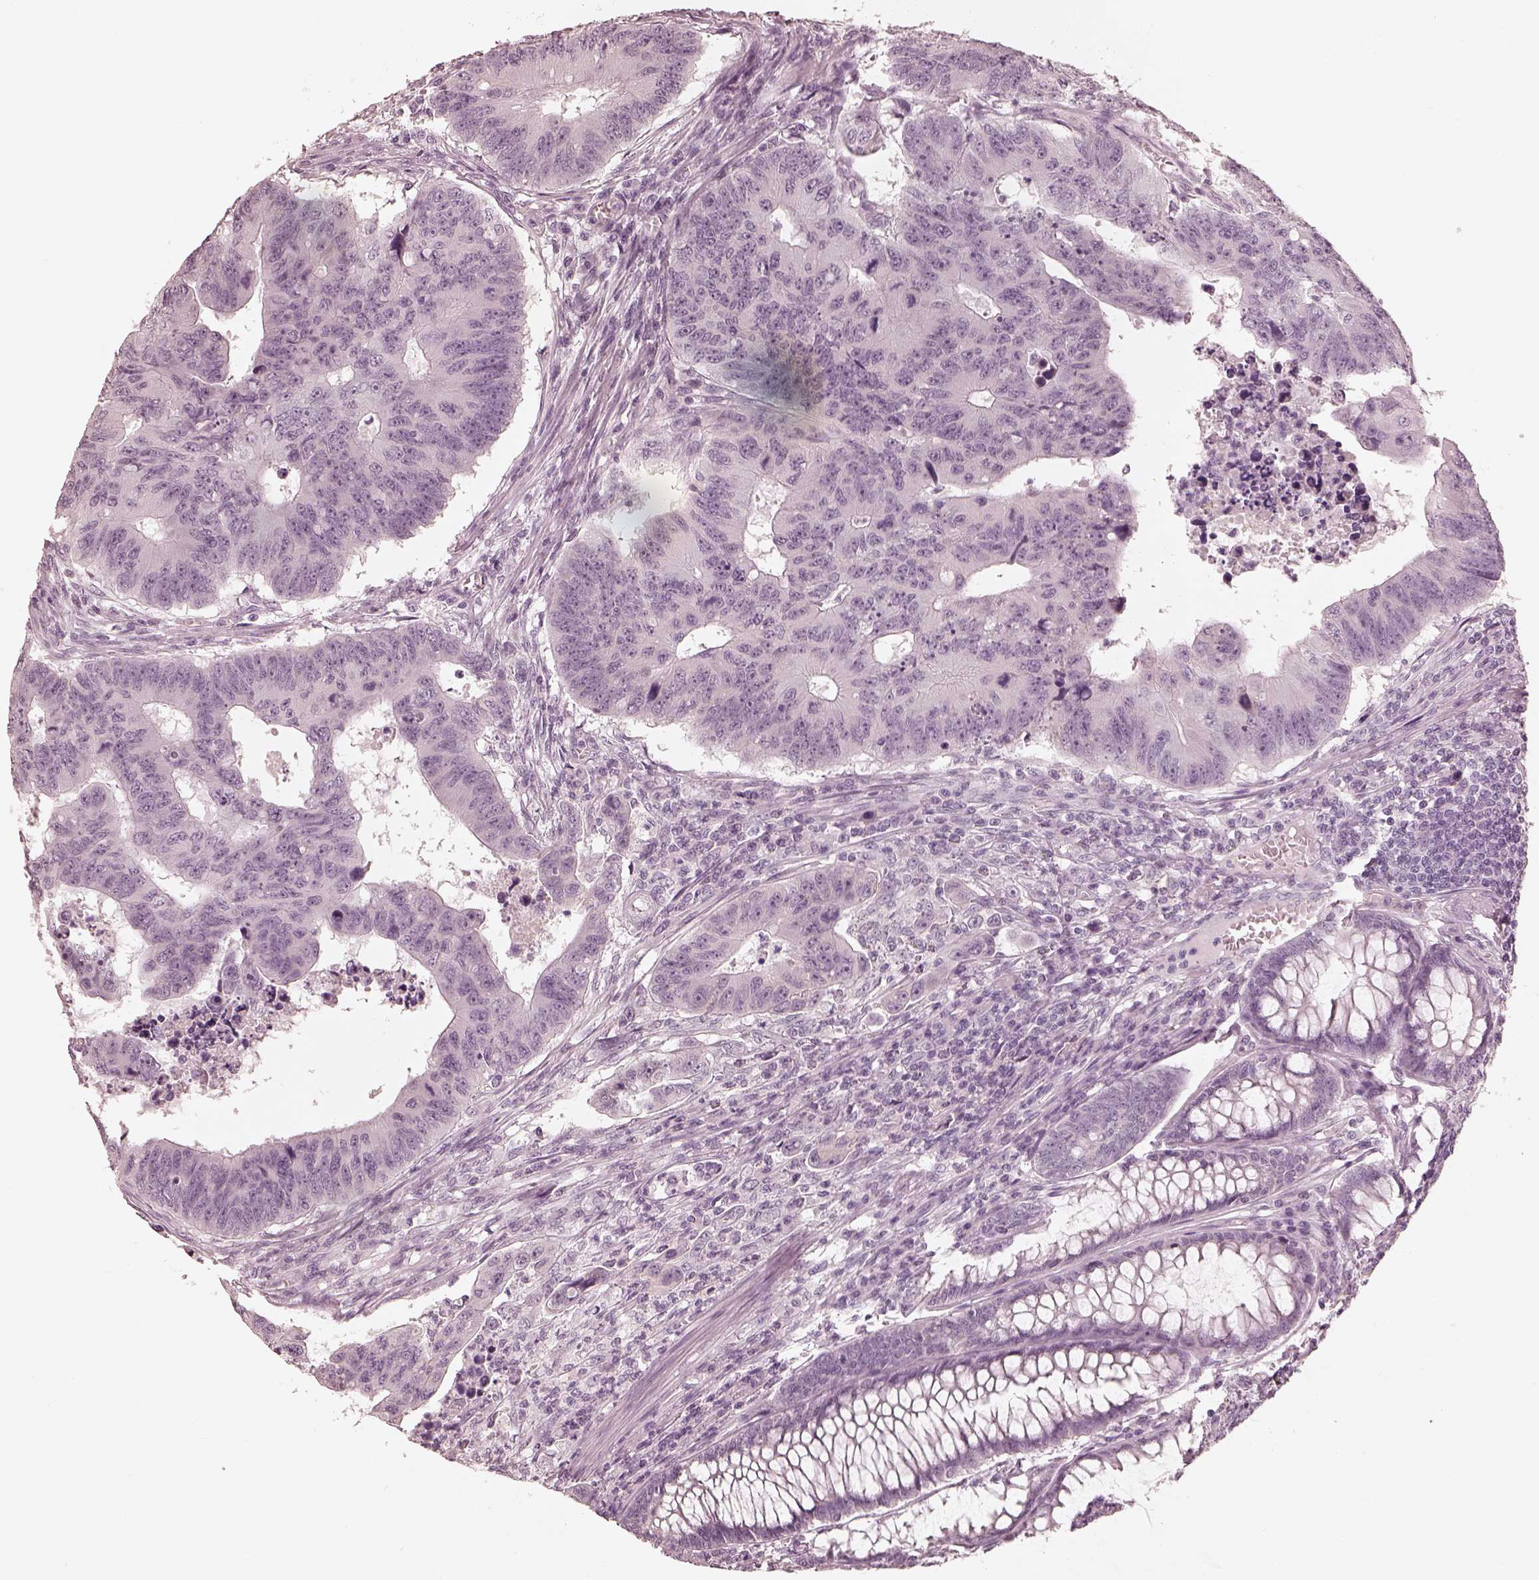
{"staining": {"intensity": "negative", "quantity": "none", "location": "none"}, "tissue": "colorectal cancer", "cell_type": "Tumor cells", "image_type": "cancer", "snomed": [{"axis": "morphology", "description": "Adenocarcinoma, NOS"}, {"axis": "topography", "description": "Rectum"}], "caption": "High magnification brightfield microscopy of colorectal cancer (adenocarcinoma) stained with DAB (3,3'-diaminobenzidine) (brown) and counterstained with hematoxylin (blue): tumor cells show no significant positivity. The staining is performed using DAB brown chromogen with nuclei counter-stained in using hematoxylin.", "gene": "CALR3", "patient": {"sex": "female", "age": 85}}